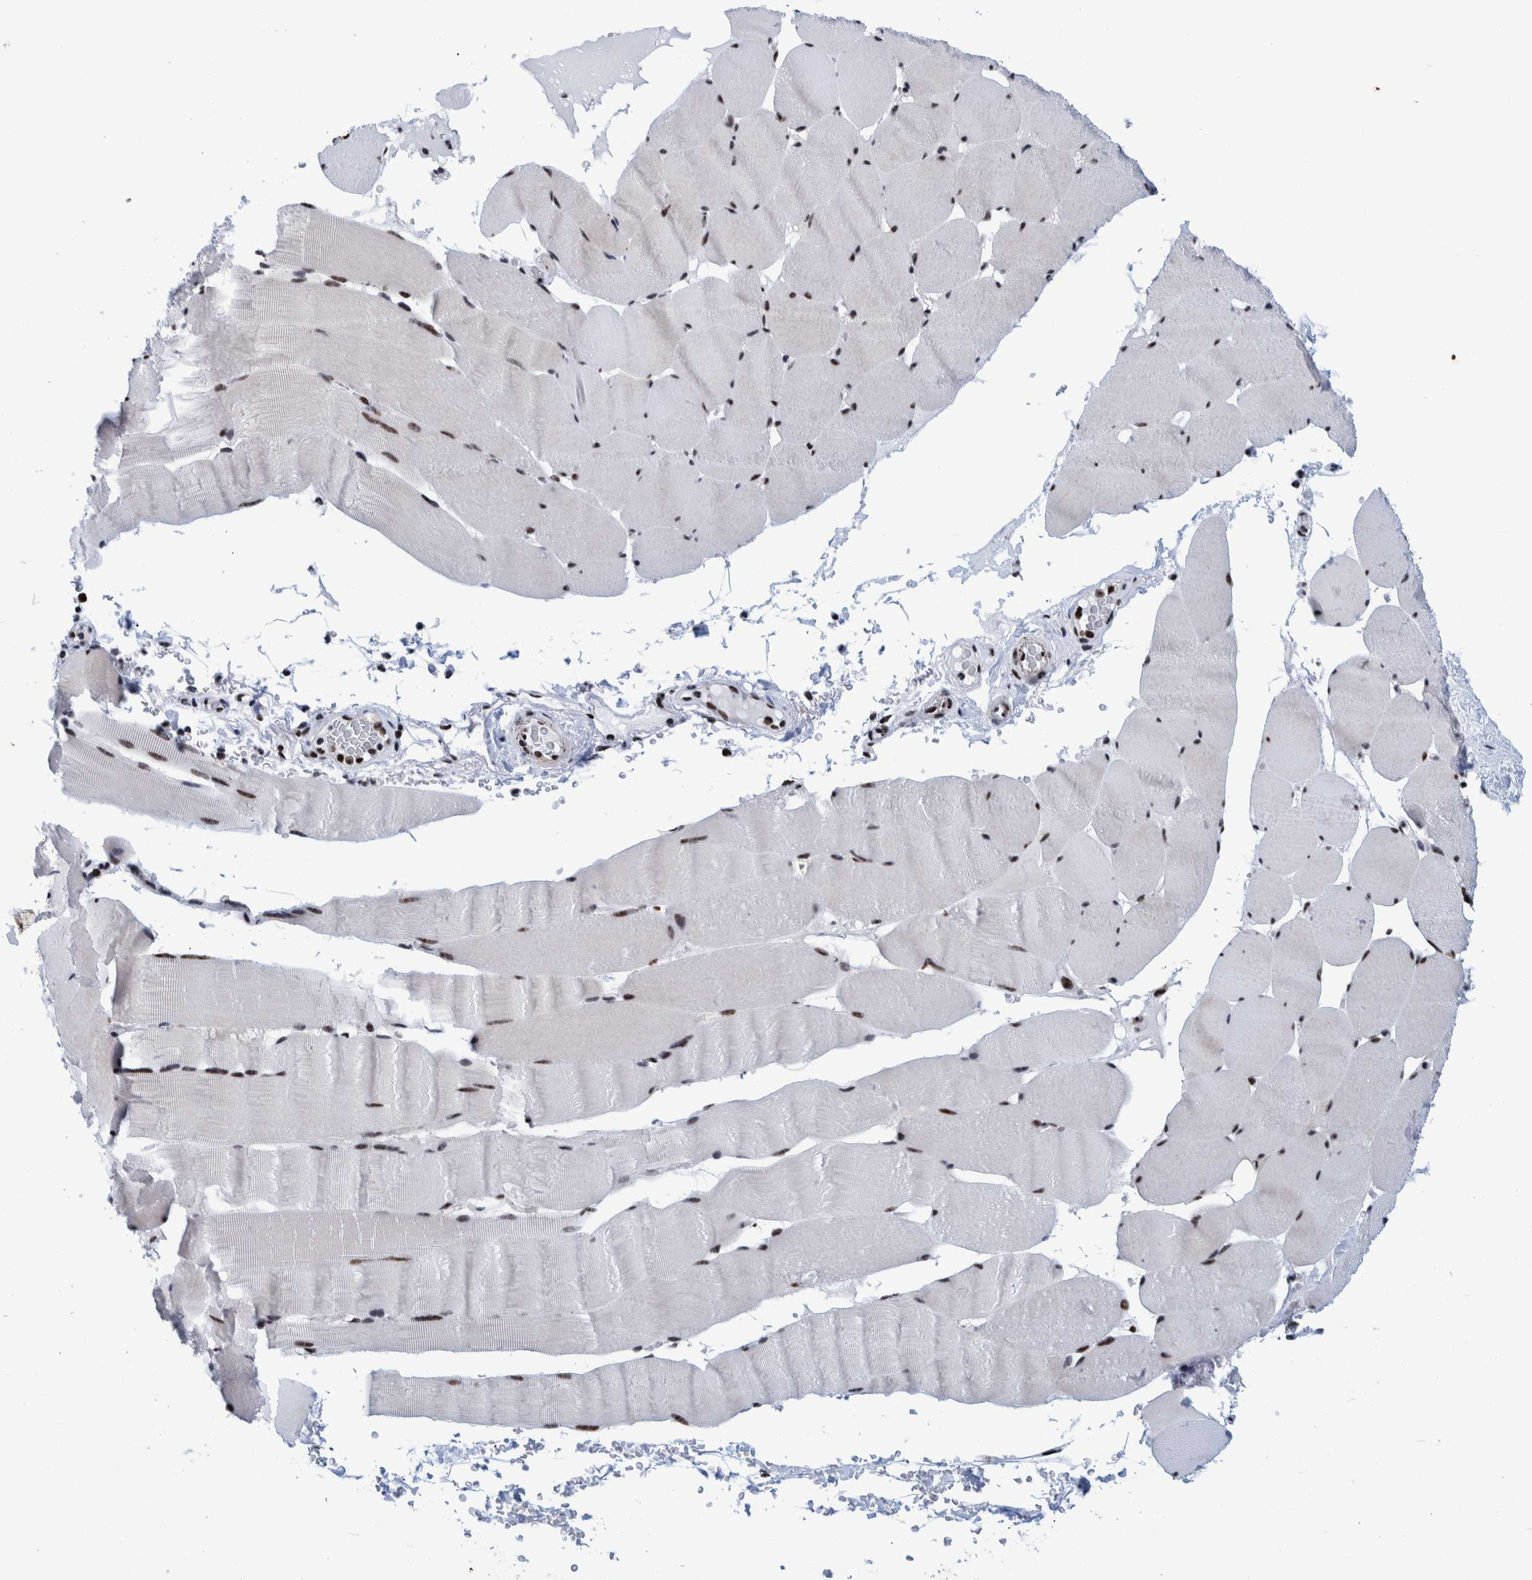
{"staining": {"intensity": "strong", "quantity": ">75%", "location": "nuclear"}, "tissue": "skeletal muscle", "cell_type": "Myocytes", "image_type": "normal", "snomed": [{"axis": "morphology", "description": "Normal tissue, NOS"}, {"axis": "topography", "description": "Skeletal muscle"}], "caption": "IHC (DAB) staining of normal skeletal muscle exhibits strong nuclear protein expression in approximately >75% of myocytes.", "gene": "EFTUD2", "patient": {"sex": "male", "age": 62}}